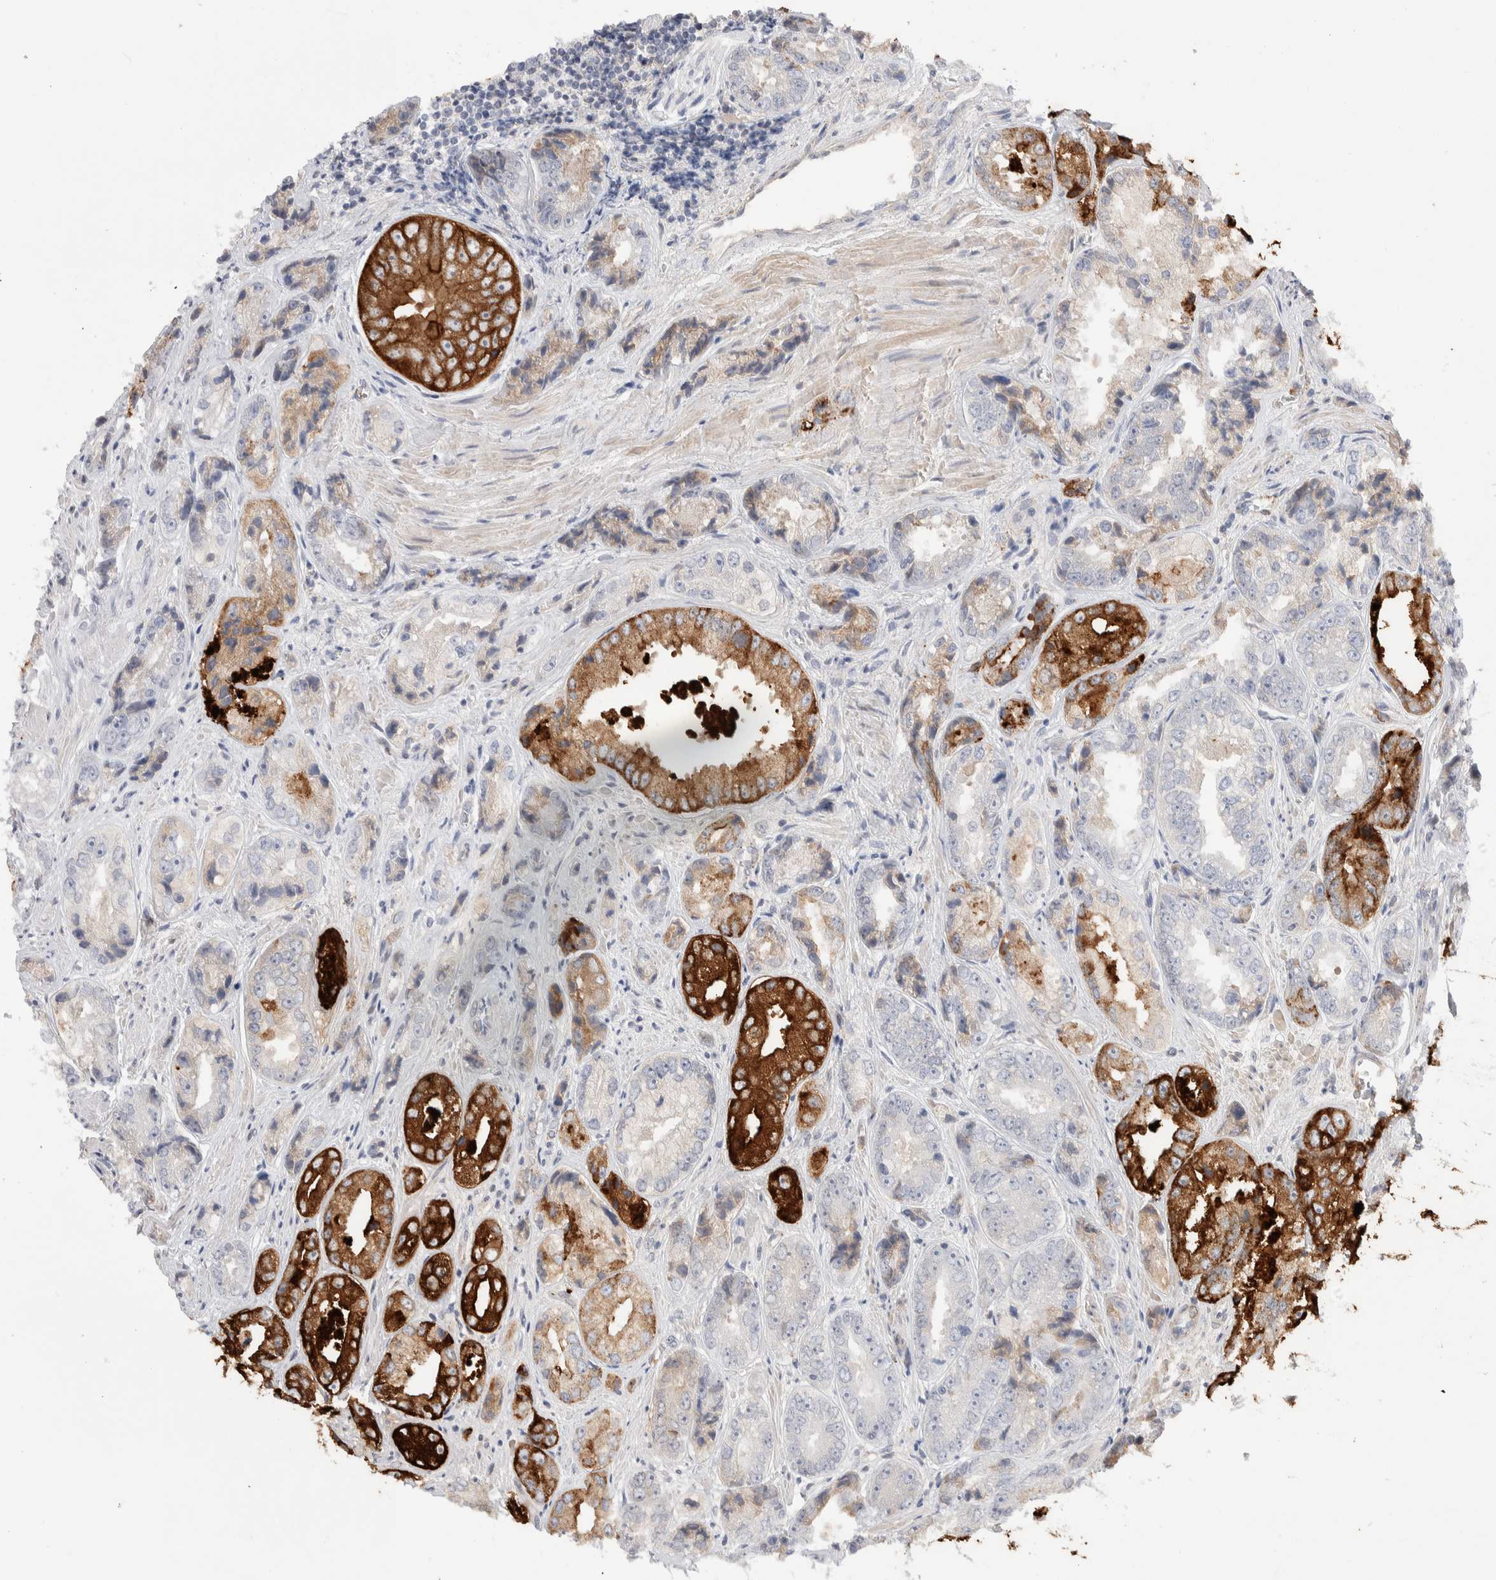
{"staining": {"intensity": "strong", "quantity": "<25%", "location": "cytoplasmic/membranous"}, "tissue": "prostate cancer", "cell_type": "Tumor cells", "image_type": "cancer", "snomed": [{"axis": "morphology", "description": "Adenocarcinoma, High grade"}, {"axis": "topography", "description": "Prostate"}], "caption": "This is a histology image of immunohistochemistry staining of high-grade adenocarcinoma (prostate), which shows strong positivity in the cytoplasmic/membranous of tumor cells.", "gene": "SEPTIN4", "patient": {"sex": "male", "age": 61}}